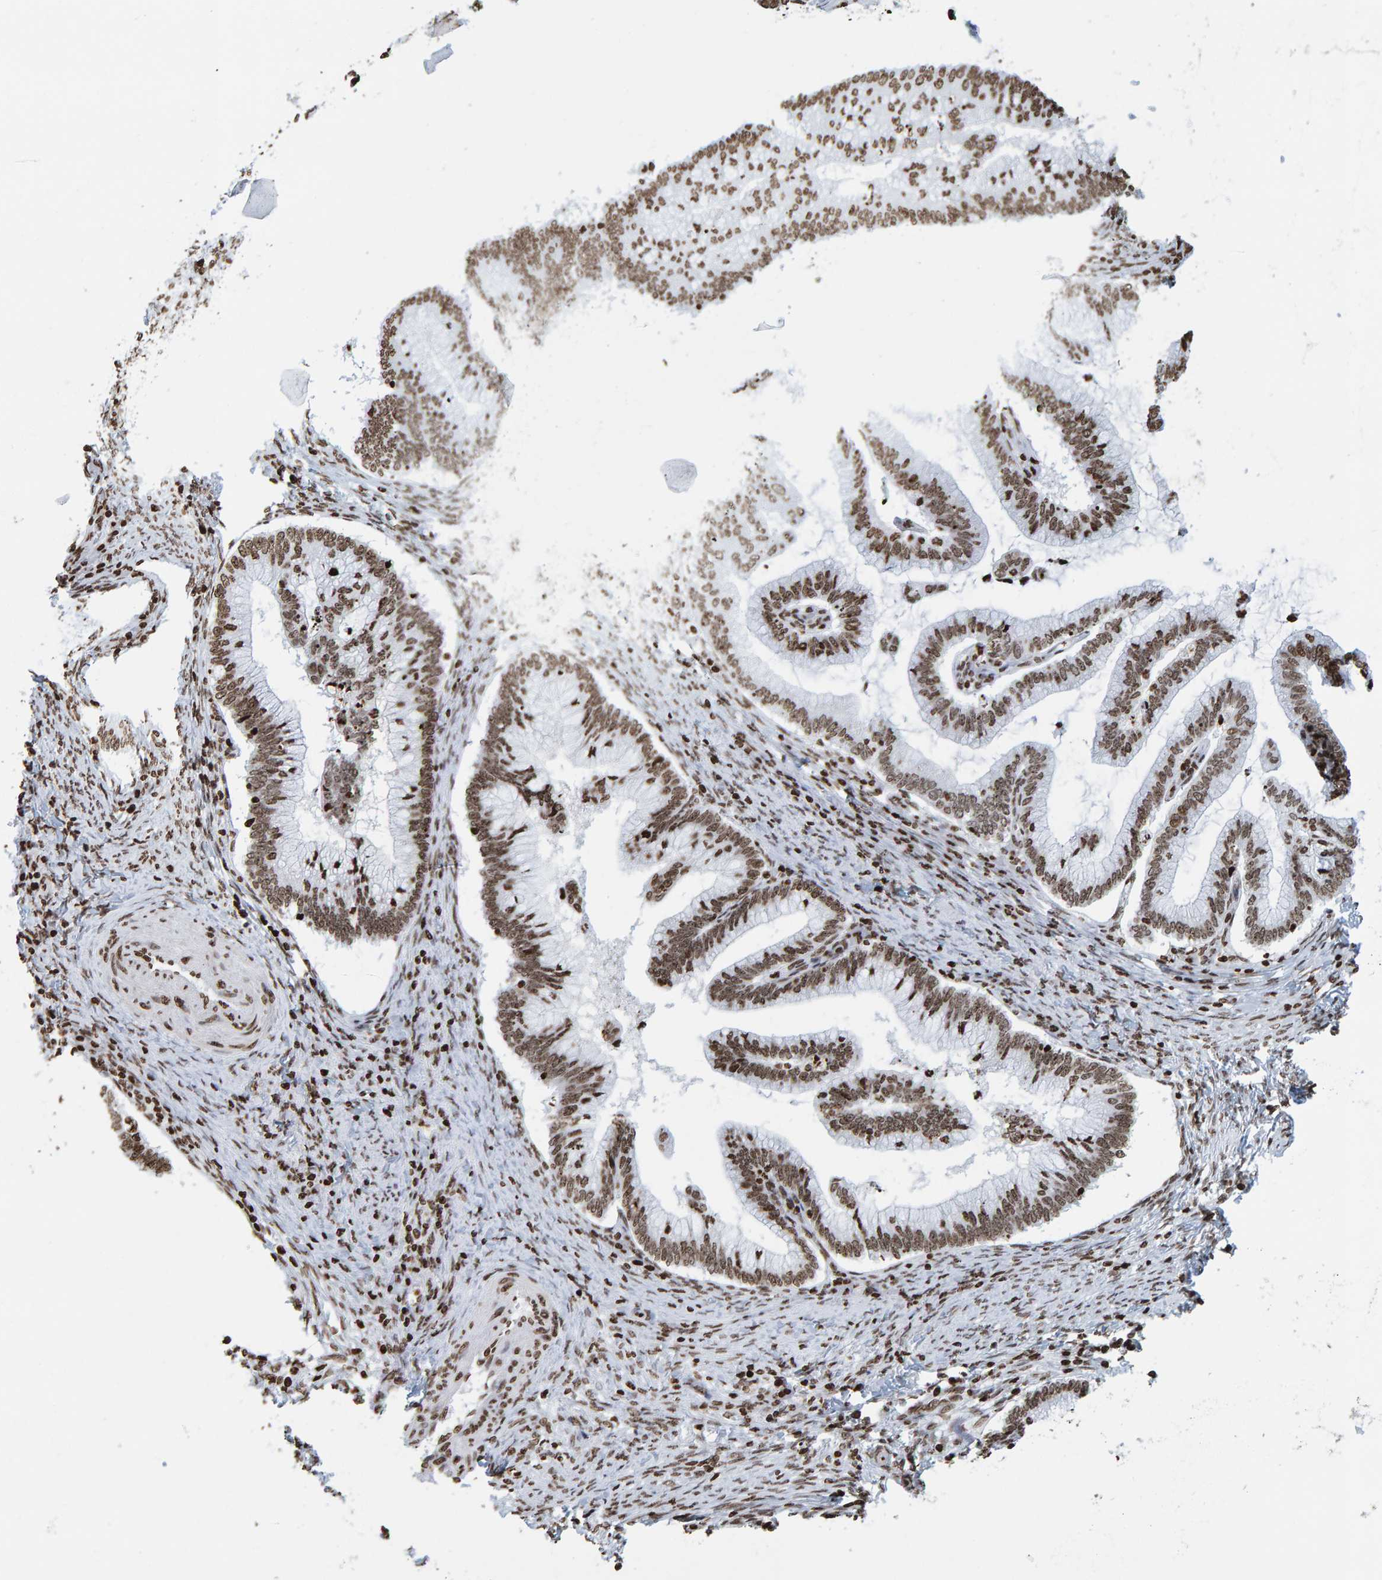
{"staining": {"intensity": "moderate", "quantity": ">75%", "location": "nuclear"}, "tissue": "cervical cancer", "cell_type": "Tumor cells", "image_type": "cancer", "snomed": [{"axis": "morphology", "description": "Adenocarcinoma, NOS"}, {"axis": "topography", "description": "Cervix"}], "caption": "This is an image of IHC staining of cervical cancer, which shows moderate staining in the nuclear of tumor cells.", "gene": "BRF2", "patient": {"sex": "female", "age": 36}}